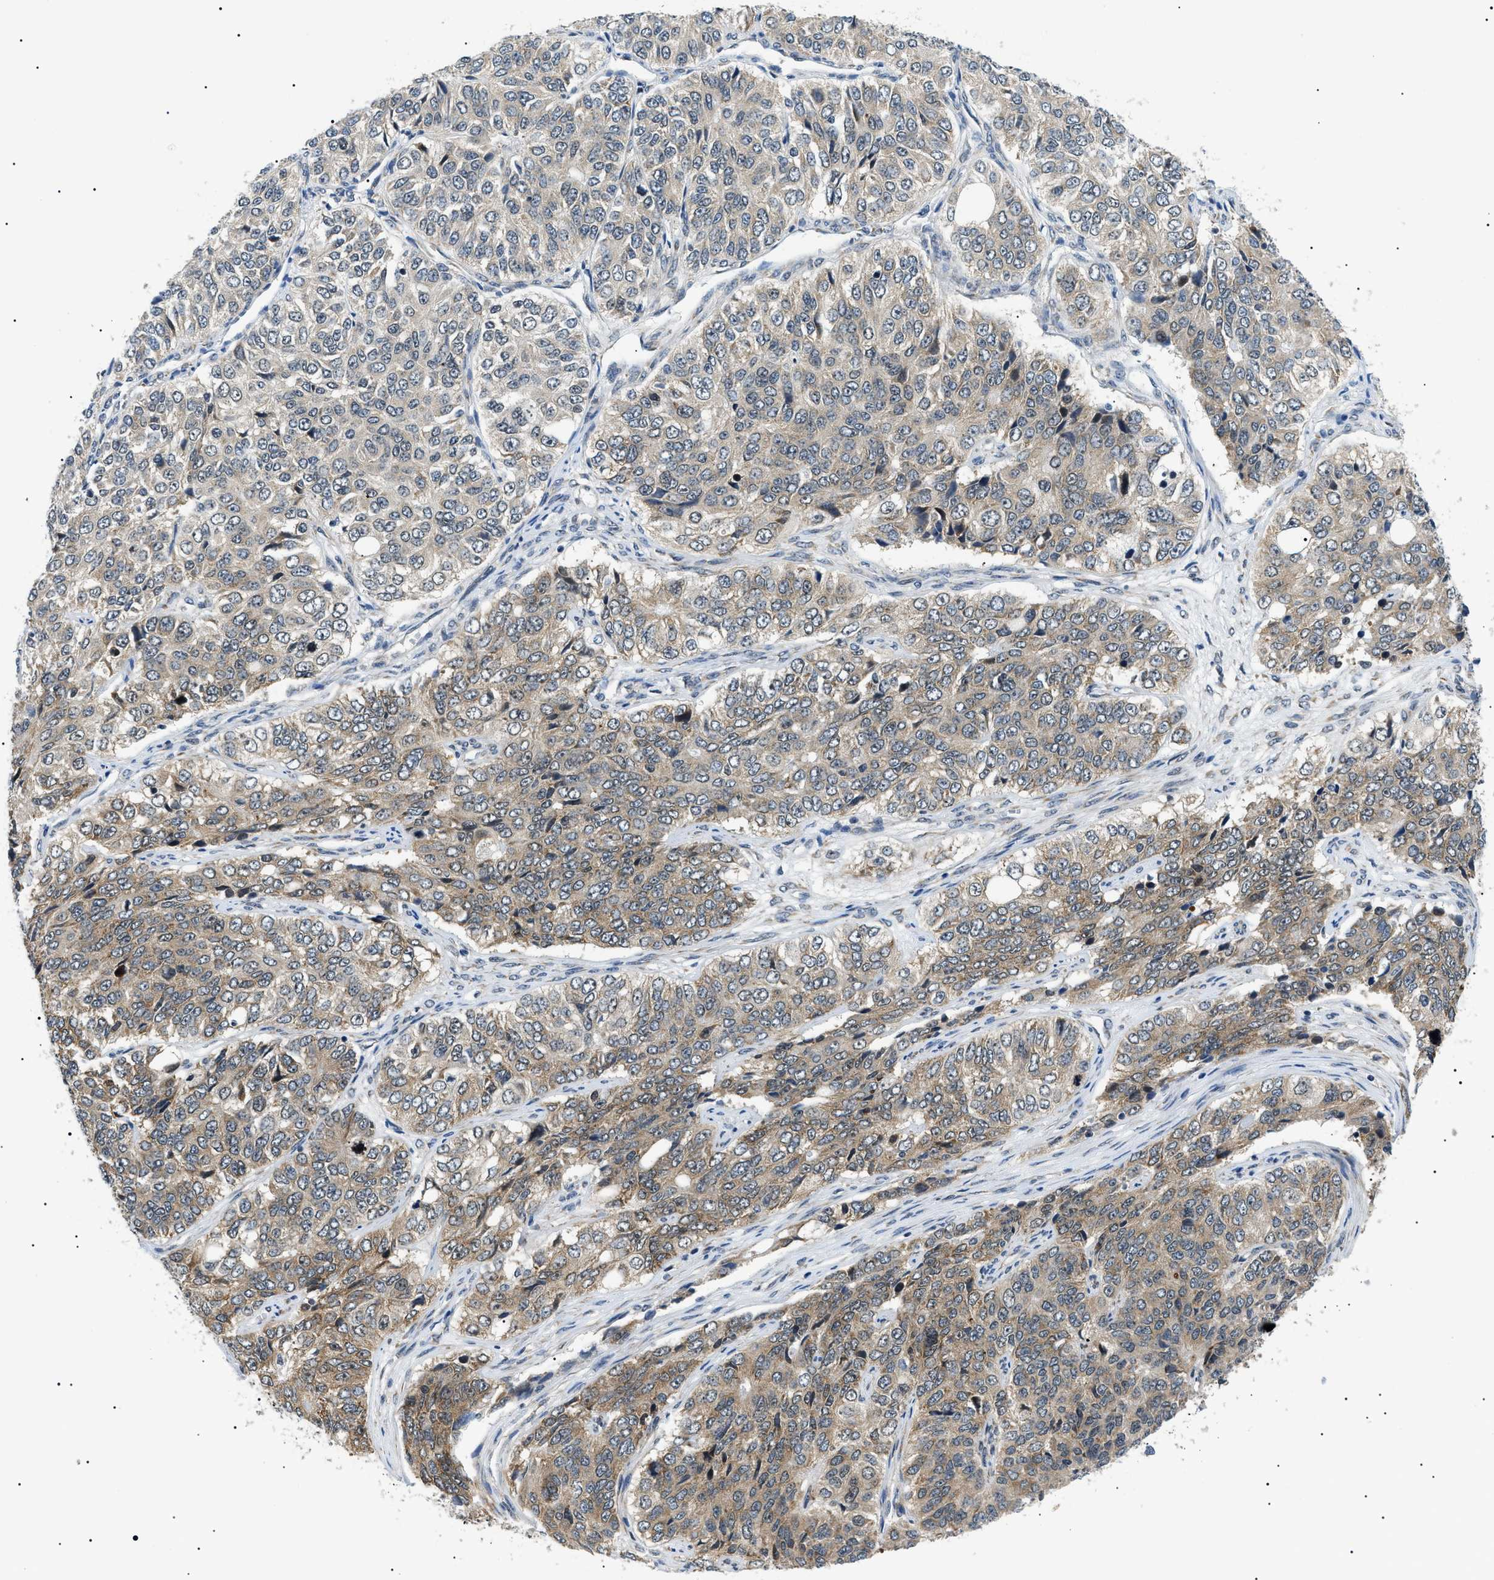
{"staining": {"intensity": "moderate", "quantity": ">75%", "location": "cytoplasmic/membranous"}, "tissue": "ovarian cancer", "cell_type": "Tumor cells", "image_type": "cancer", "snomed": [{"axis": "morphology", "description": "Carcinoma, endometroid"}, {"axis": "topography", "description": "Ovary"}], "caption": "Tumor cells exhibit moderate cytoplasmic/membranous positivity in approximately >75% of cells in ovarian endometroid carcinoma.", "gene": "CWC25", "patient": {"sex": "female", "age": 51}}